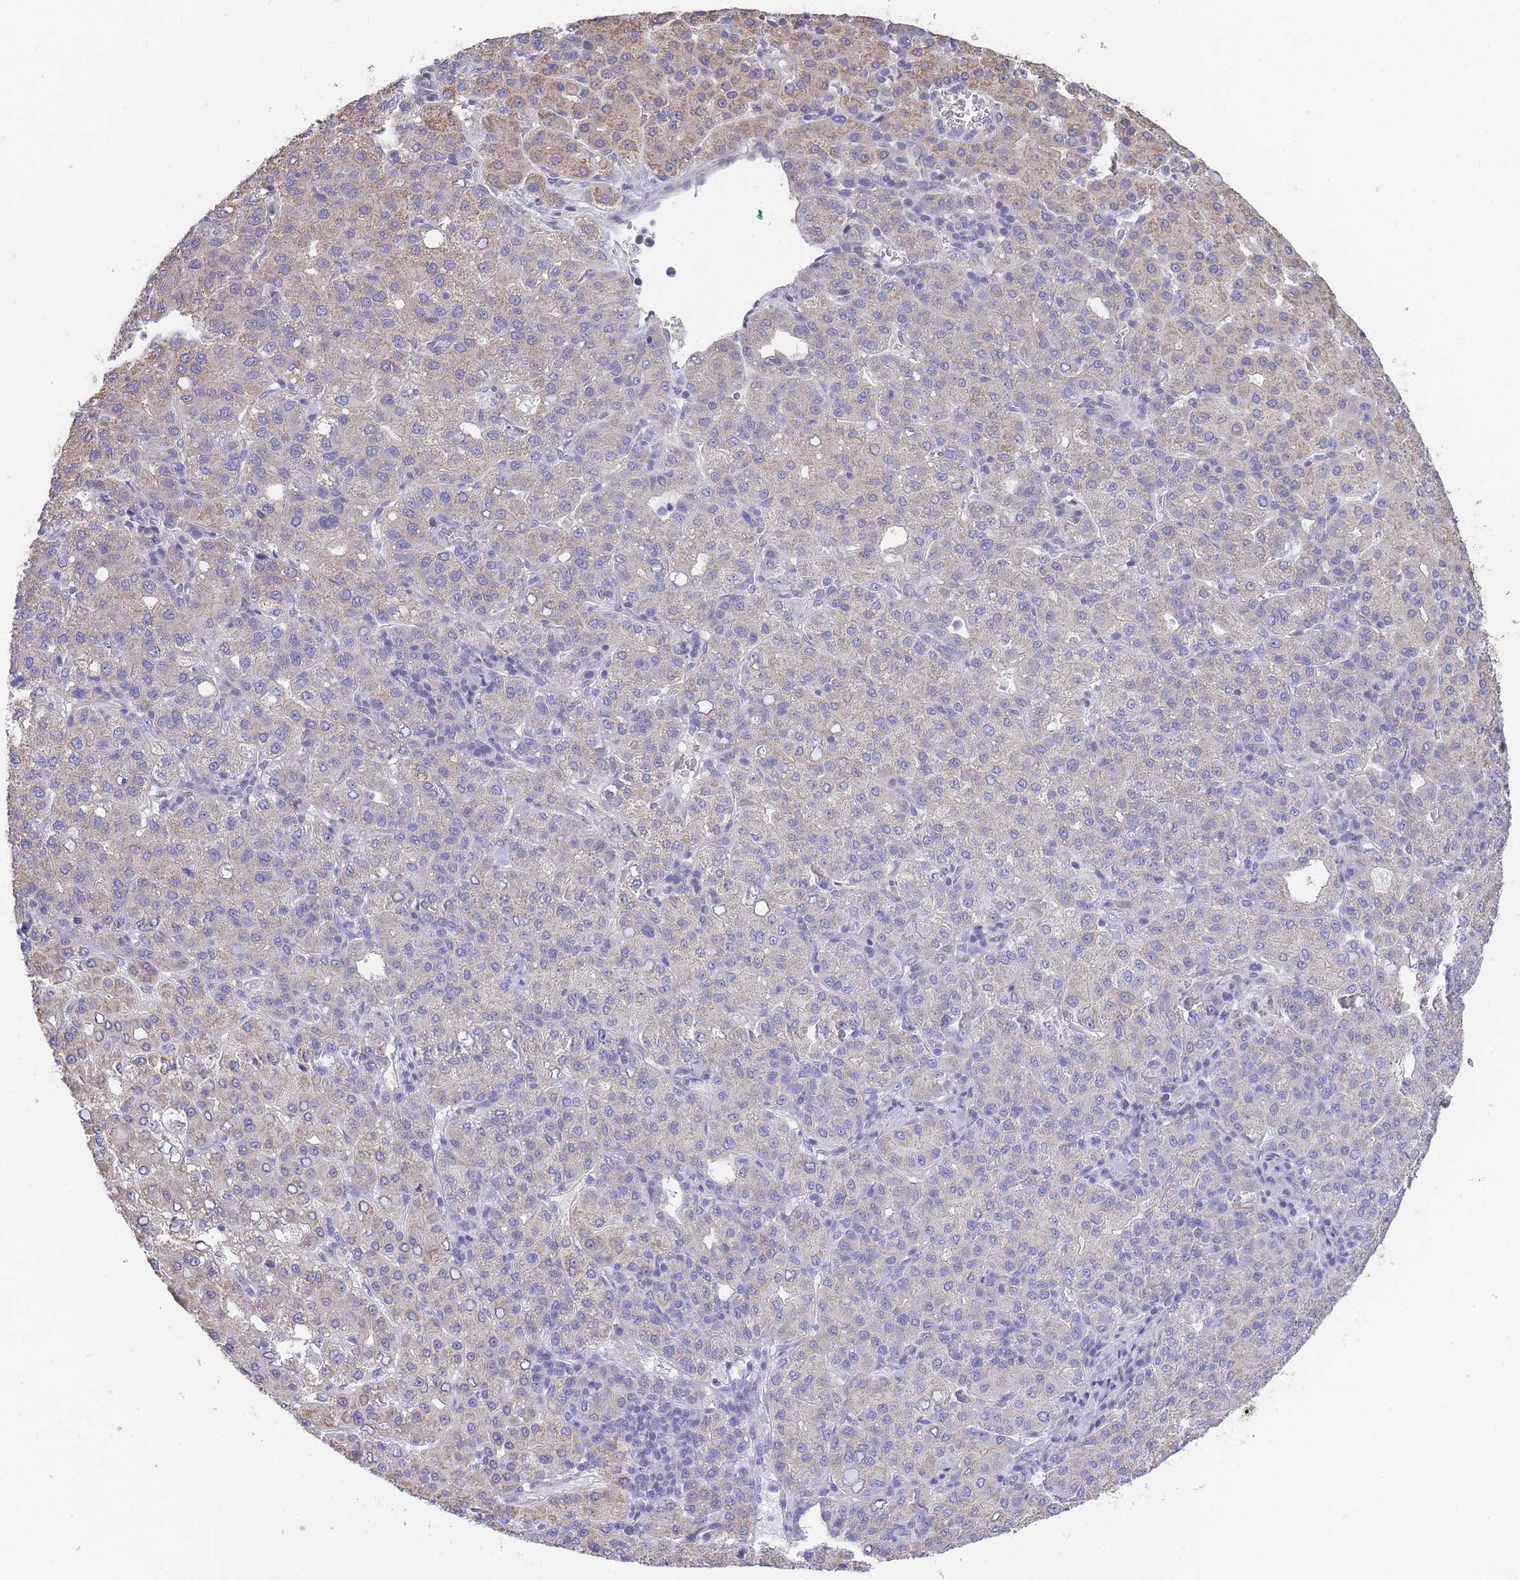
{"staining": {"intensity": "weak", "quantity": "25%-75%", "location": "cytoplasmic/membranous"}, "tissue": "liver cancer", "cell_type": "Tumor cells", "image_type": "cancer", "snomed": [{"axis": "morphology", "description": "Carcinoma, Hepatocellular, NOS"}, {"axis": "topography", "description": "Liver"}], "caption": "Liver hepatocellular carcinoma tissue demonstrates weak cytoplasmic/membranous positivity in approximately 25%-75% of tumor cells, visualized by immunohistochemistry. The protein is shown in brown color, while the nuclei are stained blue.", "gene": "C19orf25", "patient": {"sex": "male", "age": 65}}